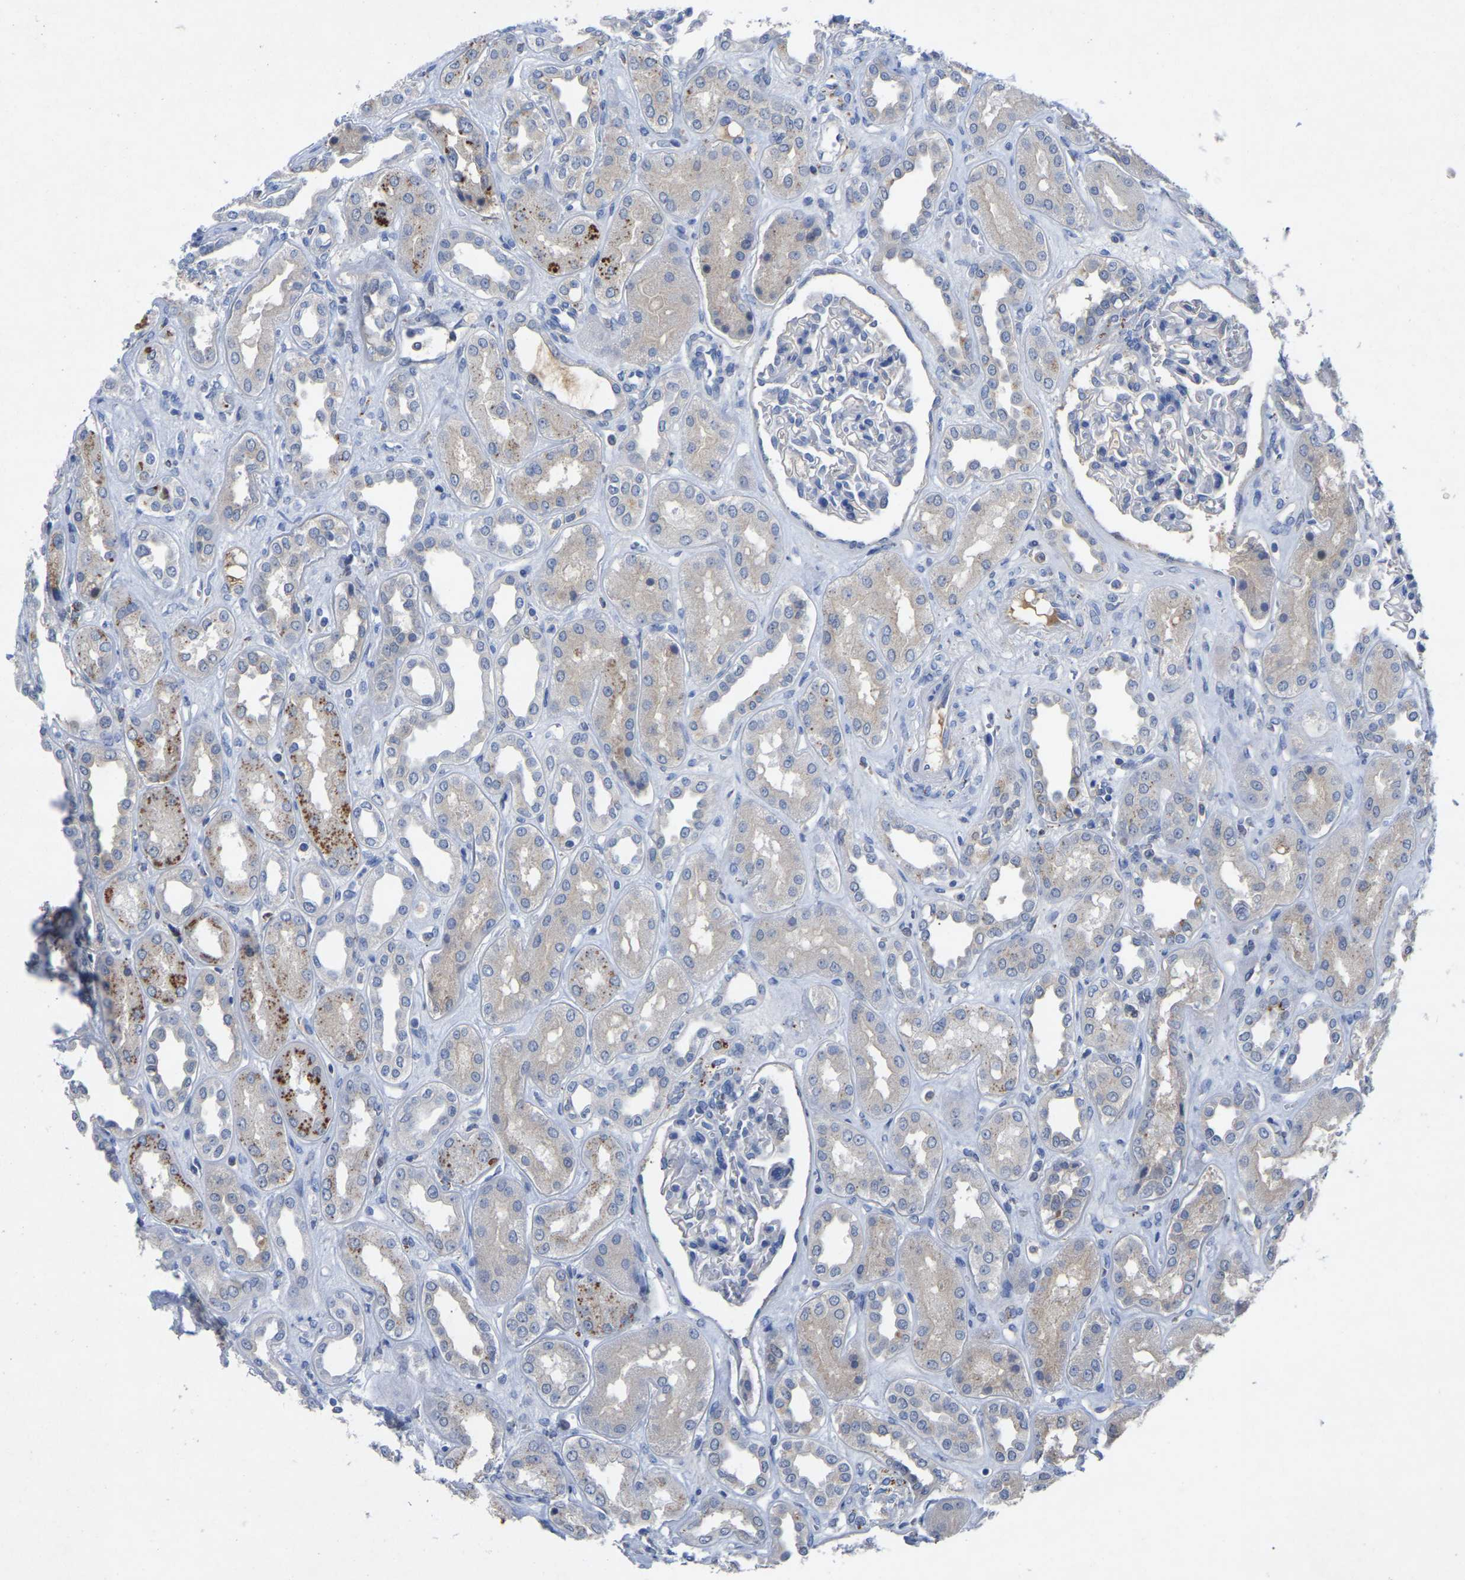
{"staining": {"intensity": "negative", "quantity": "none", "location": "none"}, "tissue": "kidney", "cell_type": "Cells in glomeruli", "image_type": "normal", "snomed": [{"axis": "morphology", "description": "Normal tissue, NOS"}, {"axis": "topography", "description": "Kidney"}], "caption": "Kidney stained for a protein using IHC shows no positivity cells in glomeruli.", "gene": "SMPD2", "patient": {"sex": "male", "age": 59}}